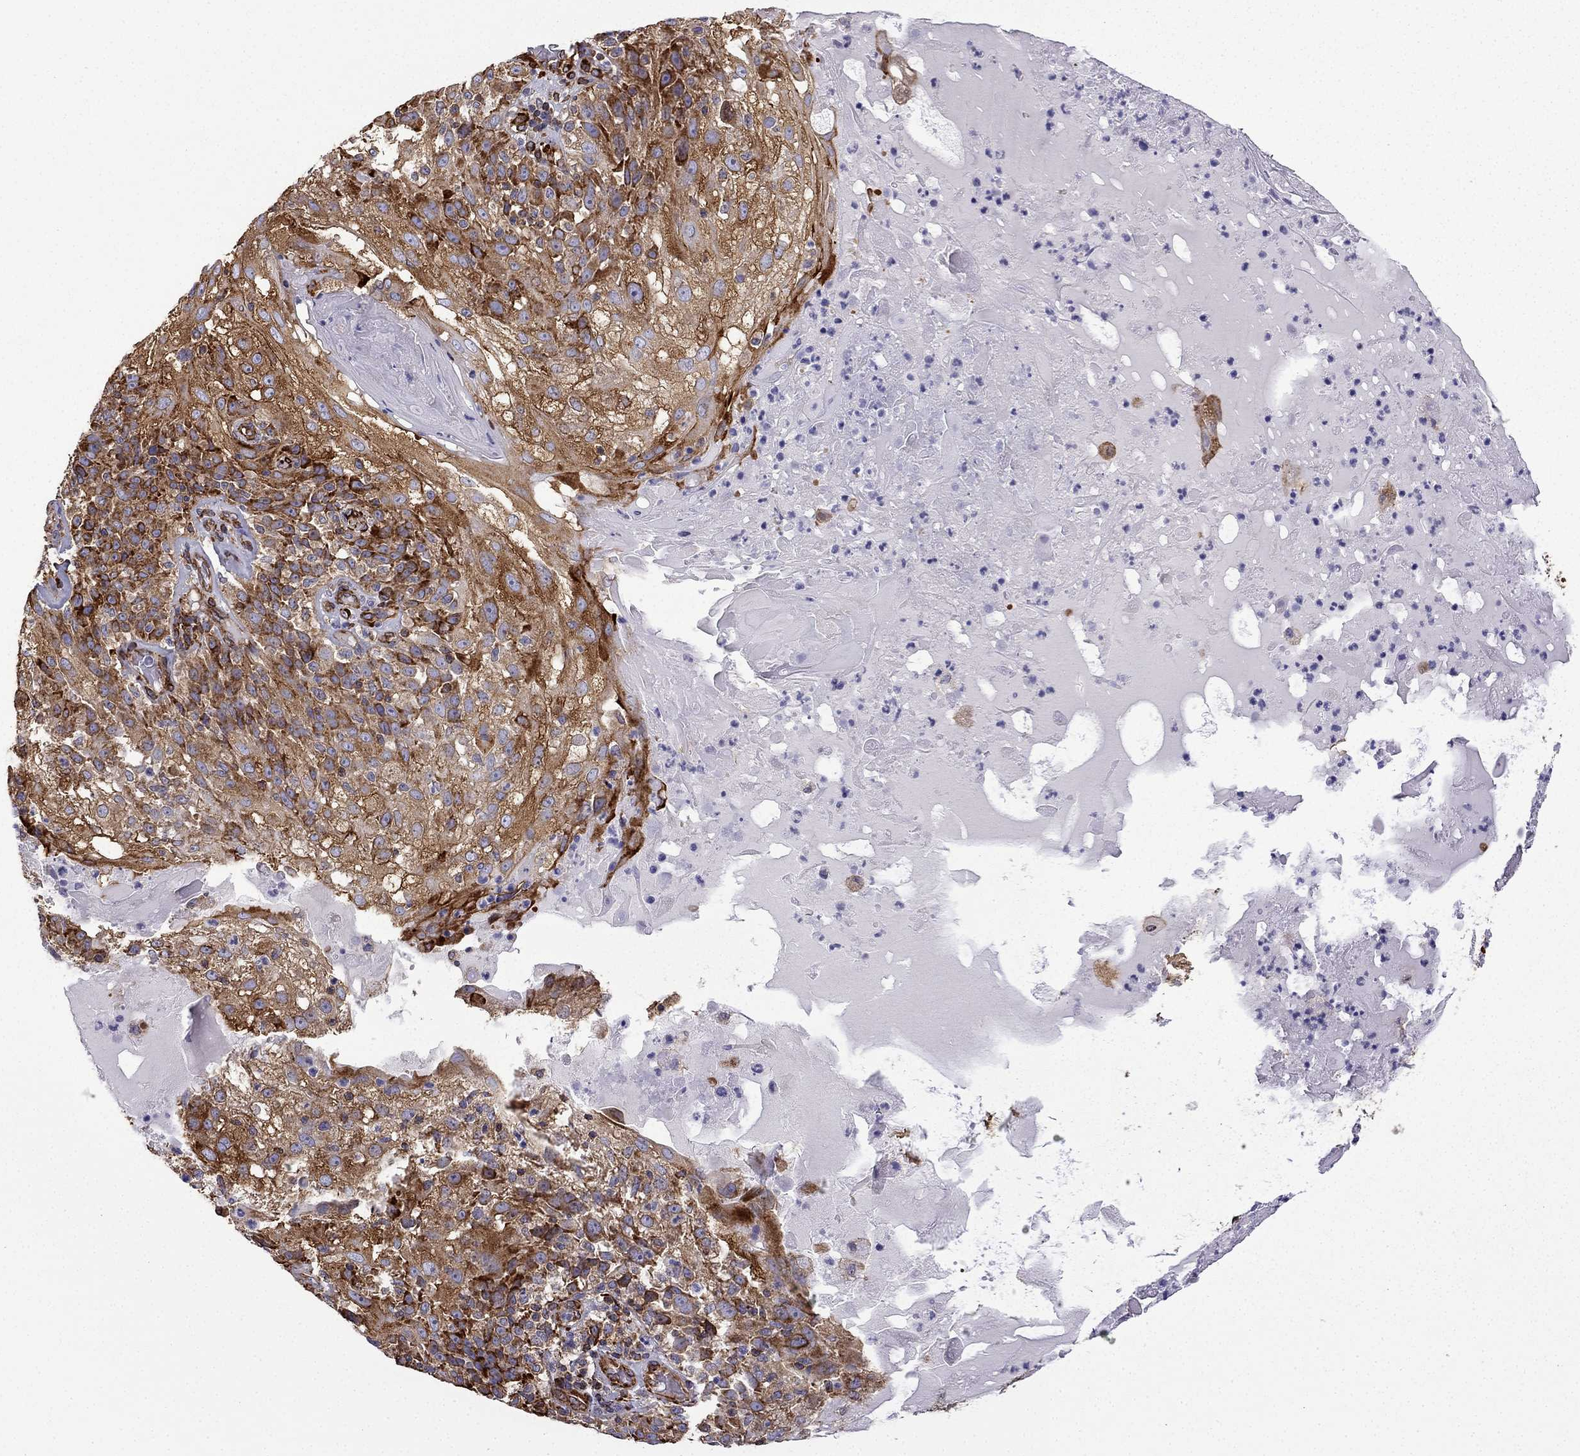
{"staining": {"intensity": "moderate", "quantity": ">75%", "location": "cytoplasmic/membranous"}, "tissue": "skin cancer", "cell_type": "Tumor cells", "image_type": "cancer", "snomed": [{"axis": "morphology", "description": "Normal tissue, NOS"}, {"axis": "morphology", "description": "Squamous cell carcinoma, NOS"}, {"axis": "topography", "description": "Skin"}], "caption": "Immunohistochemistry (IHC) (DAB) staining of skin squamous cell carcinoma shows moderate cytoplasmic/membranous protein staining in about >75% of tumor cells. The protein is stained brown, and the nuclei are stained in blue (DAB IHC with brightfield microscopy, high magnification).", "gene": "MAP4", "patient": {"sex": "female", "age": 83}}